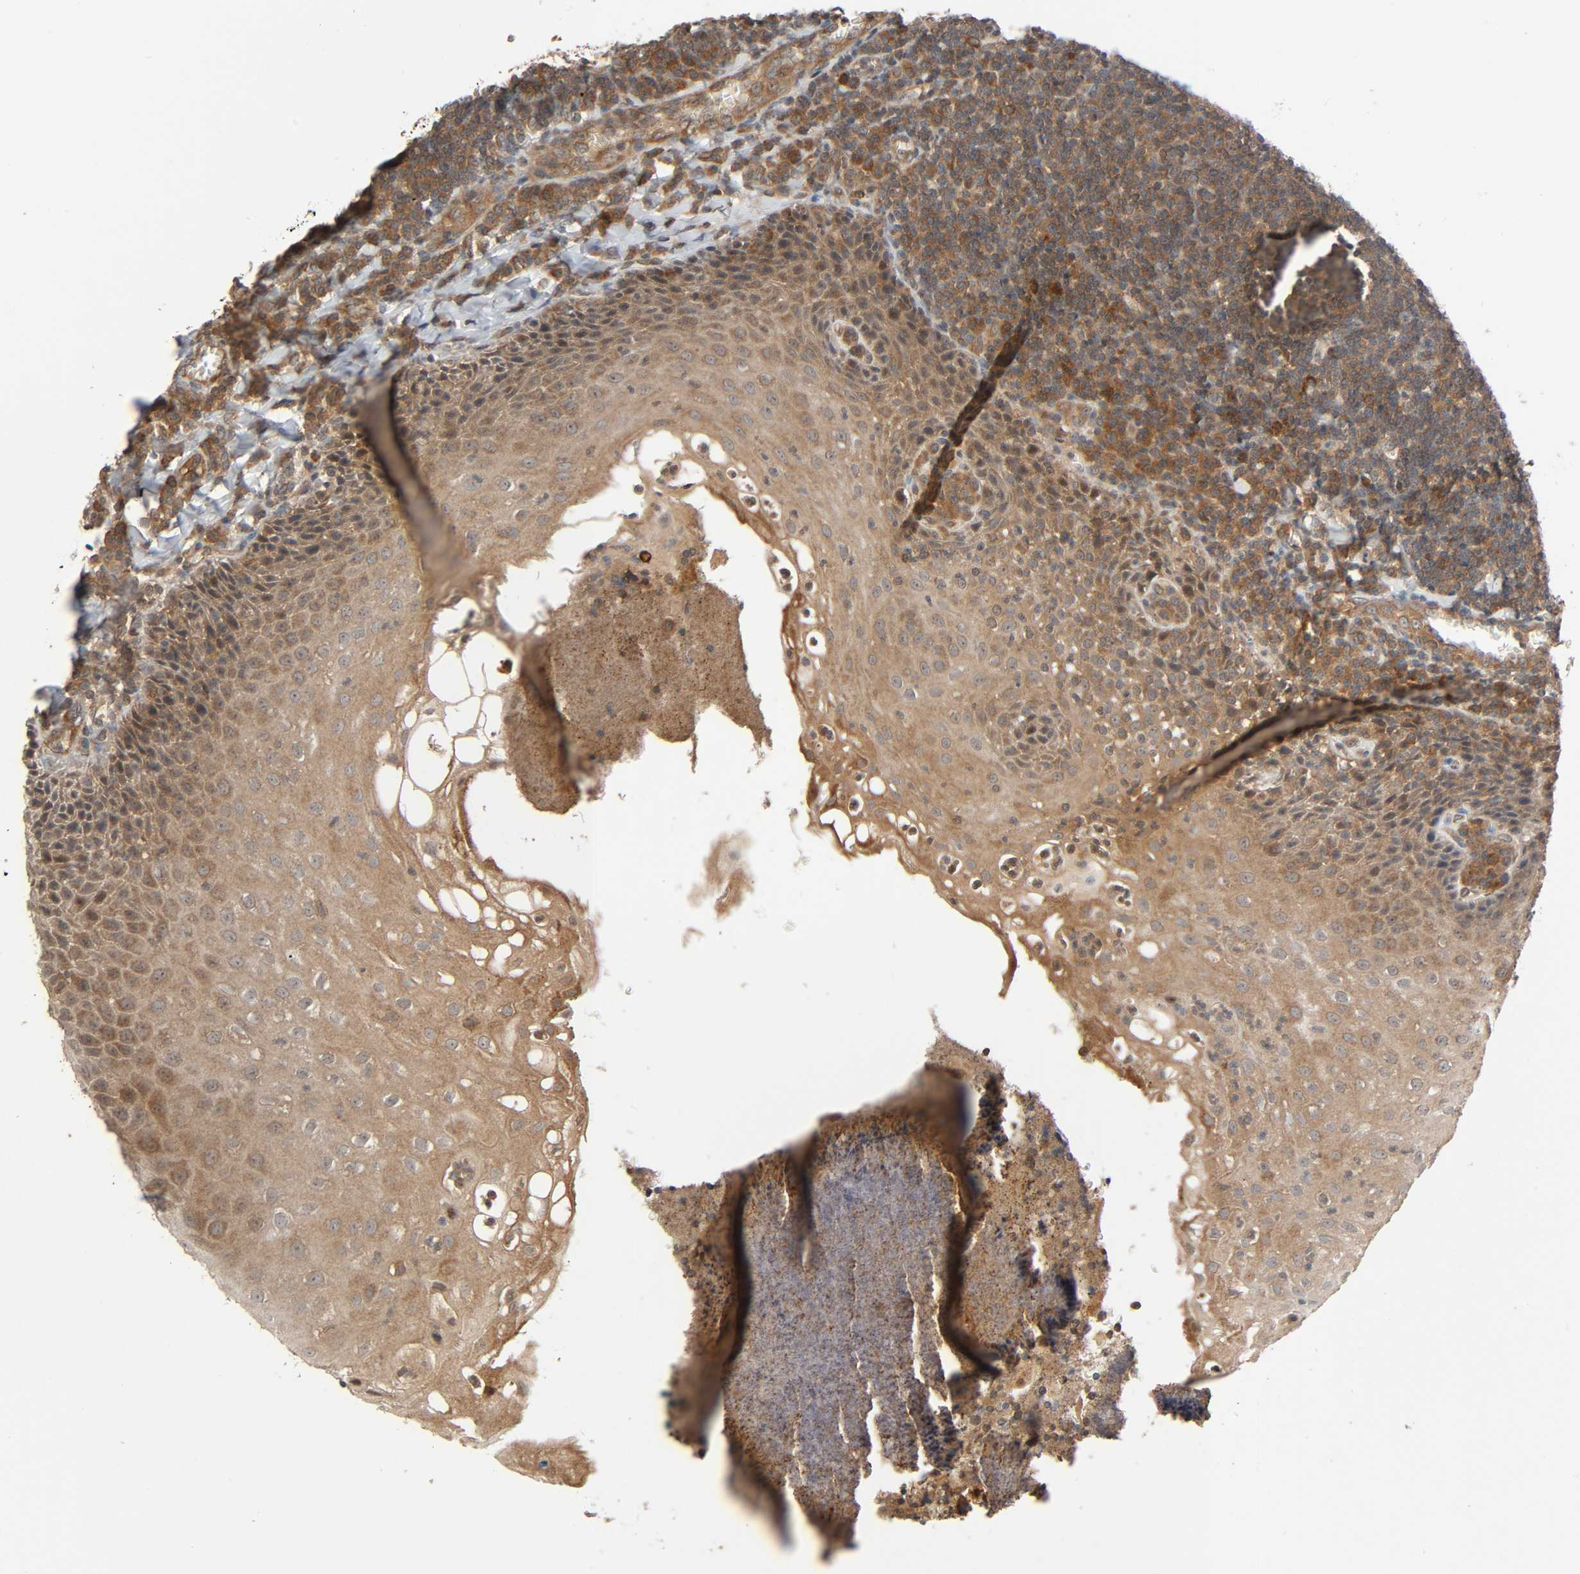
{"staining": {"intensity": "moderate", "quantity": ">75%", "location": "cytoplasmic/membranous"}, "tissue": "tonsil", "cell_type": "Germinal center cells", "image_type": "normal", "snomed": [{"axis": "morphology", "description": "Normal tissue, NOS"}, {"axis": "topography", "description": "Tonsil"}], "caption": "Germinal center cells demonstrate medium levels of moderate cytoplasmic/membranous staining in about >75% of cells in normal human tonsil. (DAB (3,3'-diaminobenzidine) = brown stain, brightfield microscopy at high magnification).", "gene": "PPP2R1B", "patient": {"sex": "male", "age": 31}}